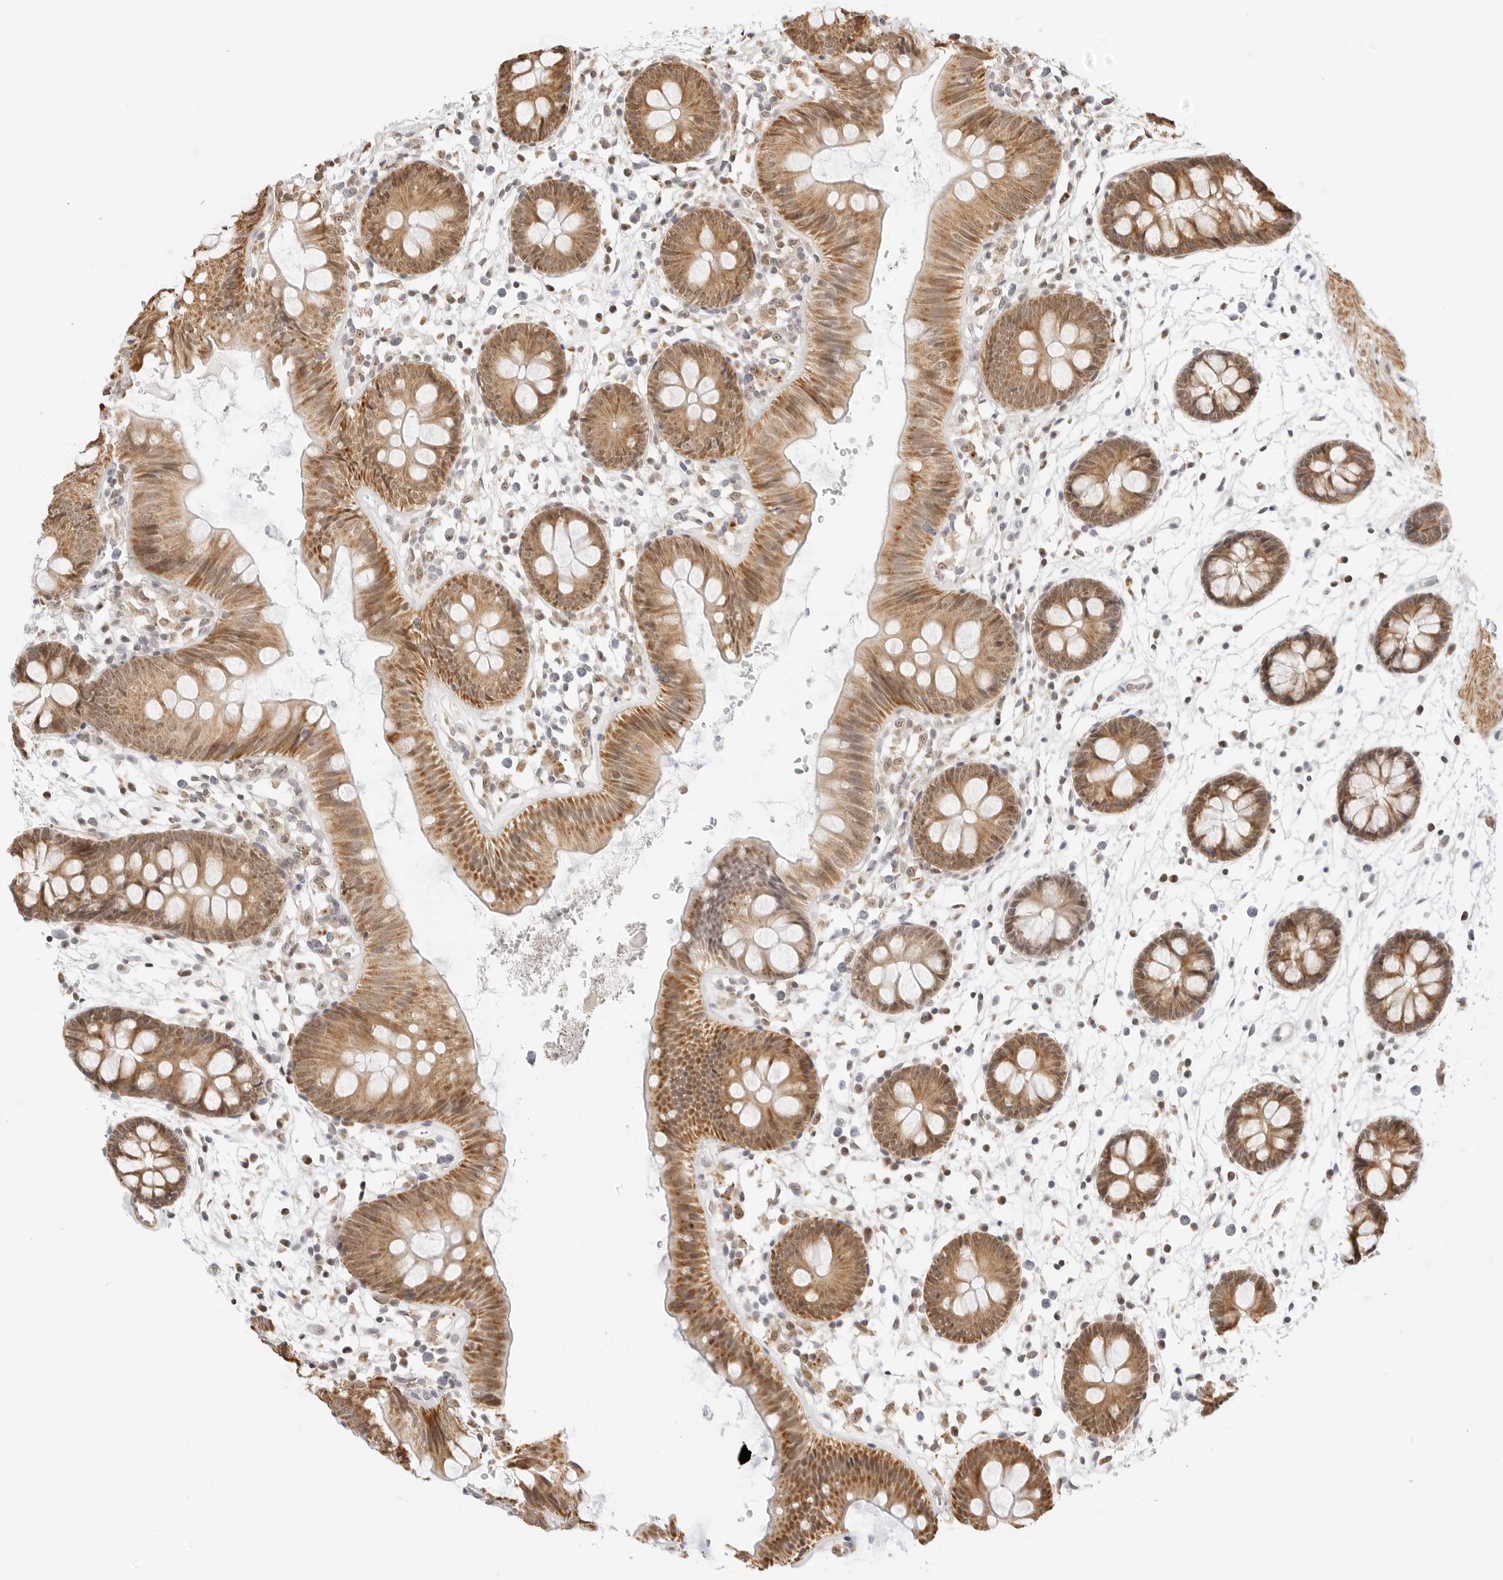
{"staining": {"intensity": "moderate", "quantity": ">75%", "location": "cytoplasmic/membranous"}, "tissue": "colon", "cell_type": "Endothelial cells", "image_type": "normal", "snomed": [{"axis": "morphology", "description": "Normal tissue, NOS"}, {"axis": "topography", "description": "Colon"}], "caption": "Immunohistochemistry of benign human colon reveals medium levels of moderate cytoplasmic/membranous staining in about >75% of endothelial cells. (DAB = brown stain, brightfield microscopy at high magnification).", "gene": "GORAB", "patient": {"sex": "male", "age": 56}}